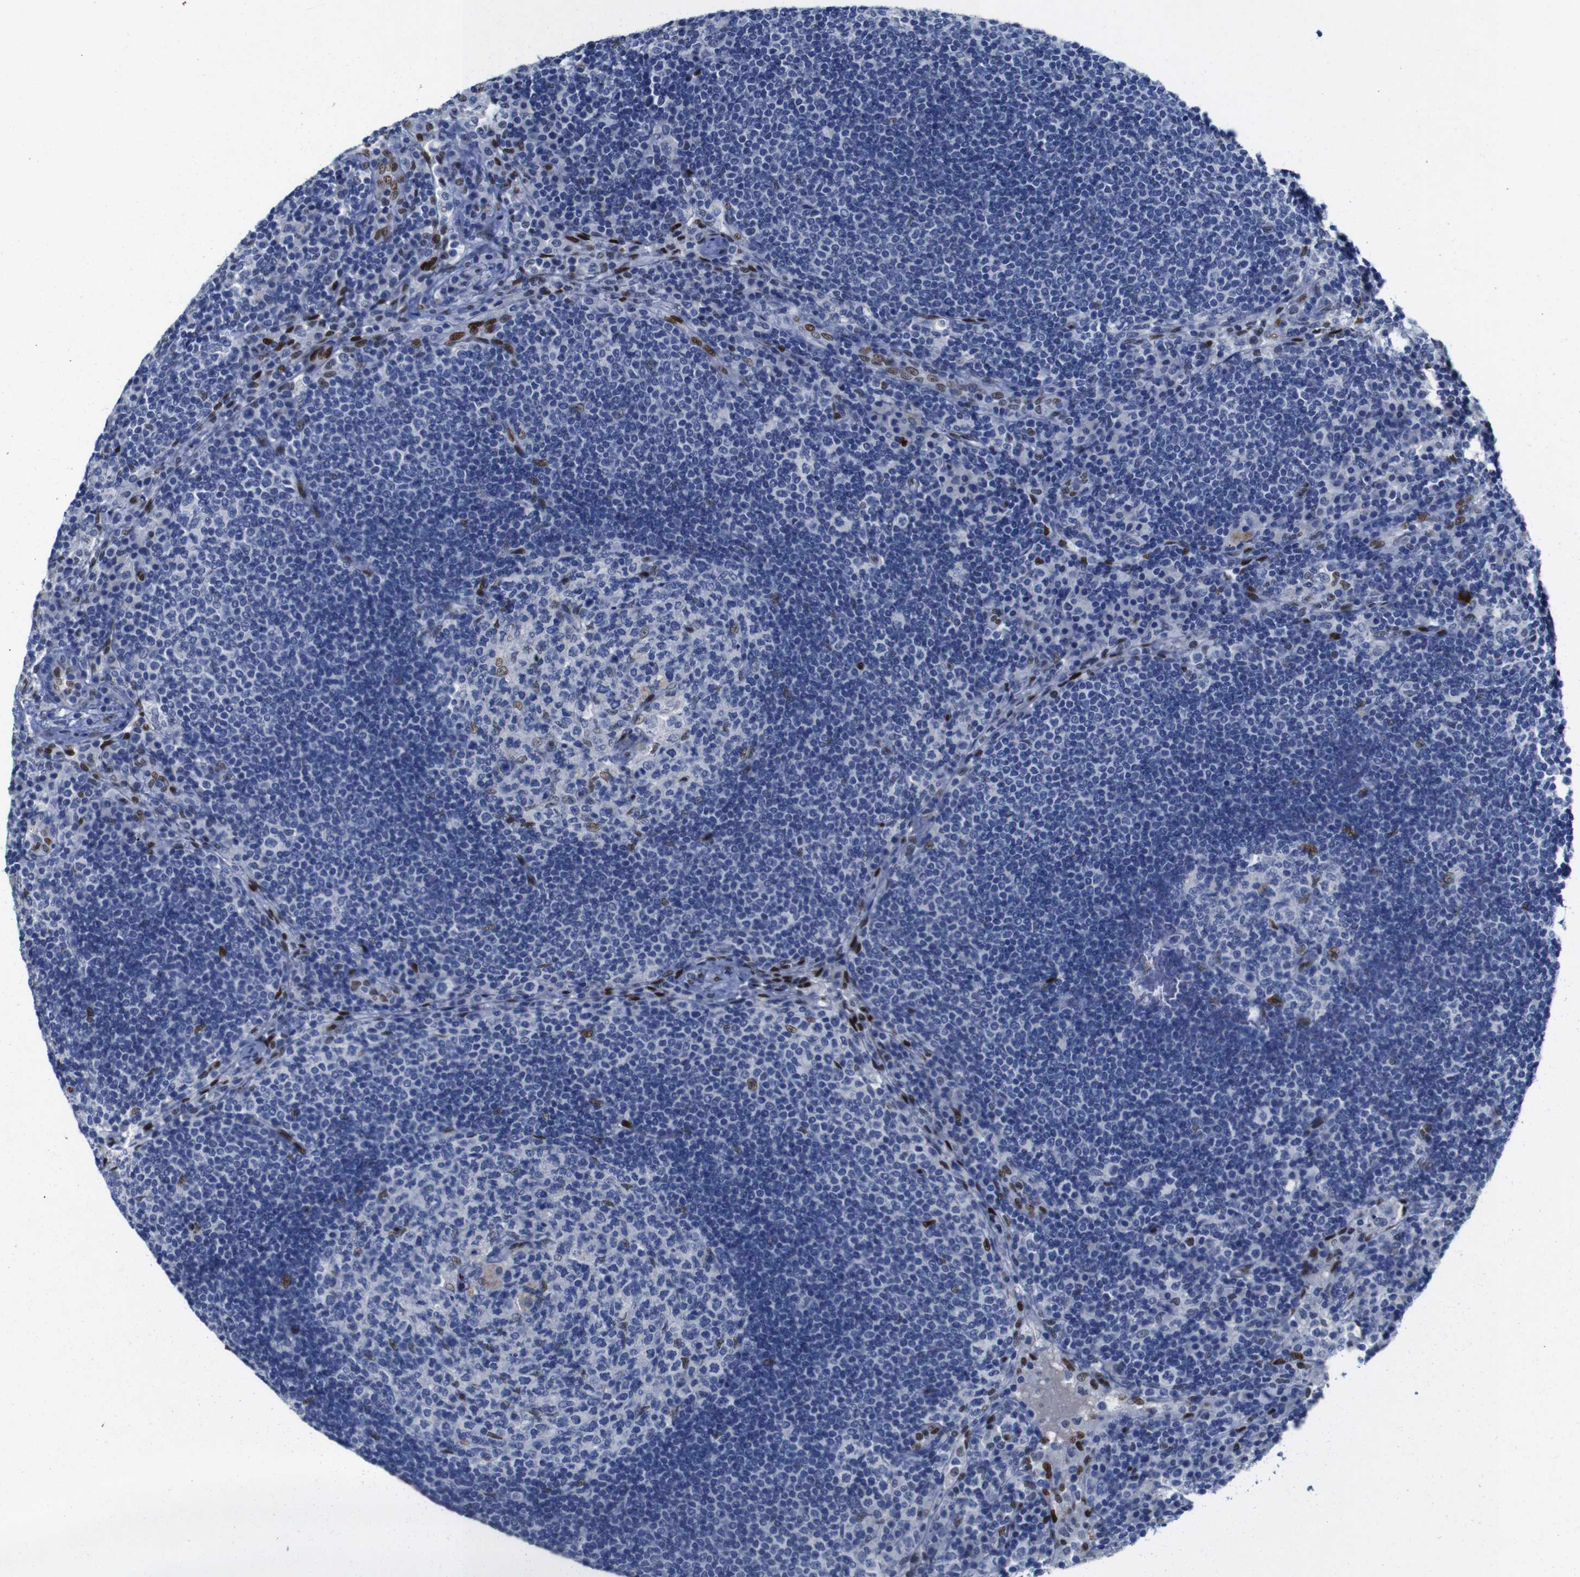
{"staining": {"intensity": "moderate", "quantity": "<25%", "location": "nuclear"}, "tissue": "lymph node", "cell_type": "Germinal center cells", "image_type": "normal", "snomed": [{"axis": "morphology", "description": "Normal tissue, NOS"}, {"axis": "topography", "description": "Lymph node"}], "caption": "About <25% of germinal center cells in benign lymph node exhibit moderate nuclear protein positivity as visualized by brown immunohistochemical staining.", "gene": "FOSL2", "patient": {"sex": "female", "age": 53}}